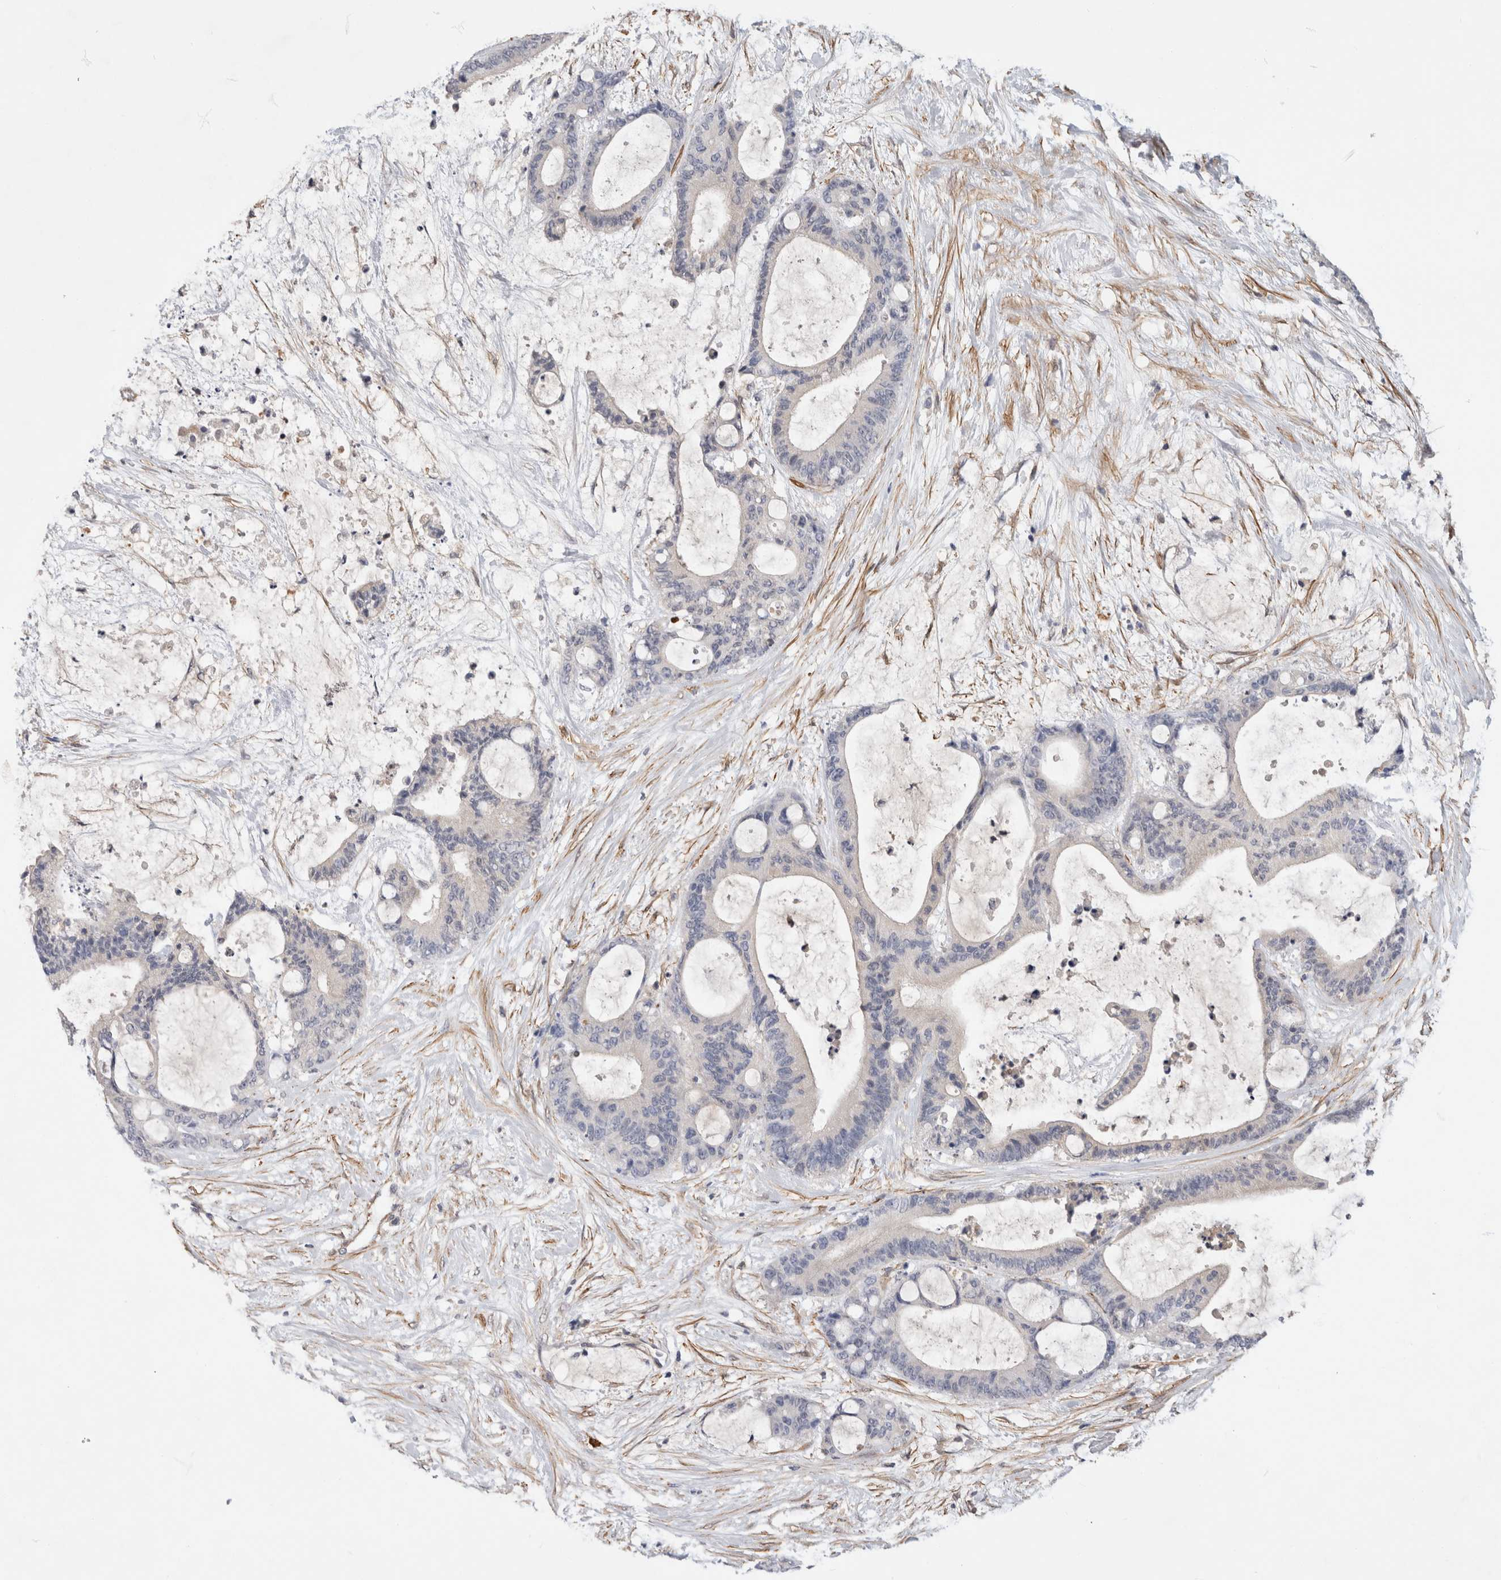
{"staining": {"intensity": "negative", "quantity": "none", "location": "none"}, "tissue": "liver cancer", "cell_type": "Tumor cells", "image_type": "cancer", "snomed": [{"axis": "morphology", "description": "Cholangiocarcinoma"}, {"axis": "topography", "description": "Liver"}], "caption": "Liver cholangiocarcinoma stained for a protein using immunohistochemistry shows no positivity tumor cells.", "gene": "PGM1", "patient": {"sex": "female", "age": 73}}